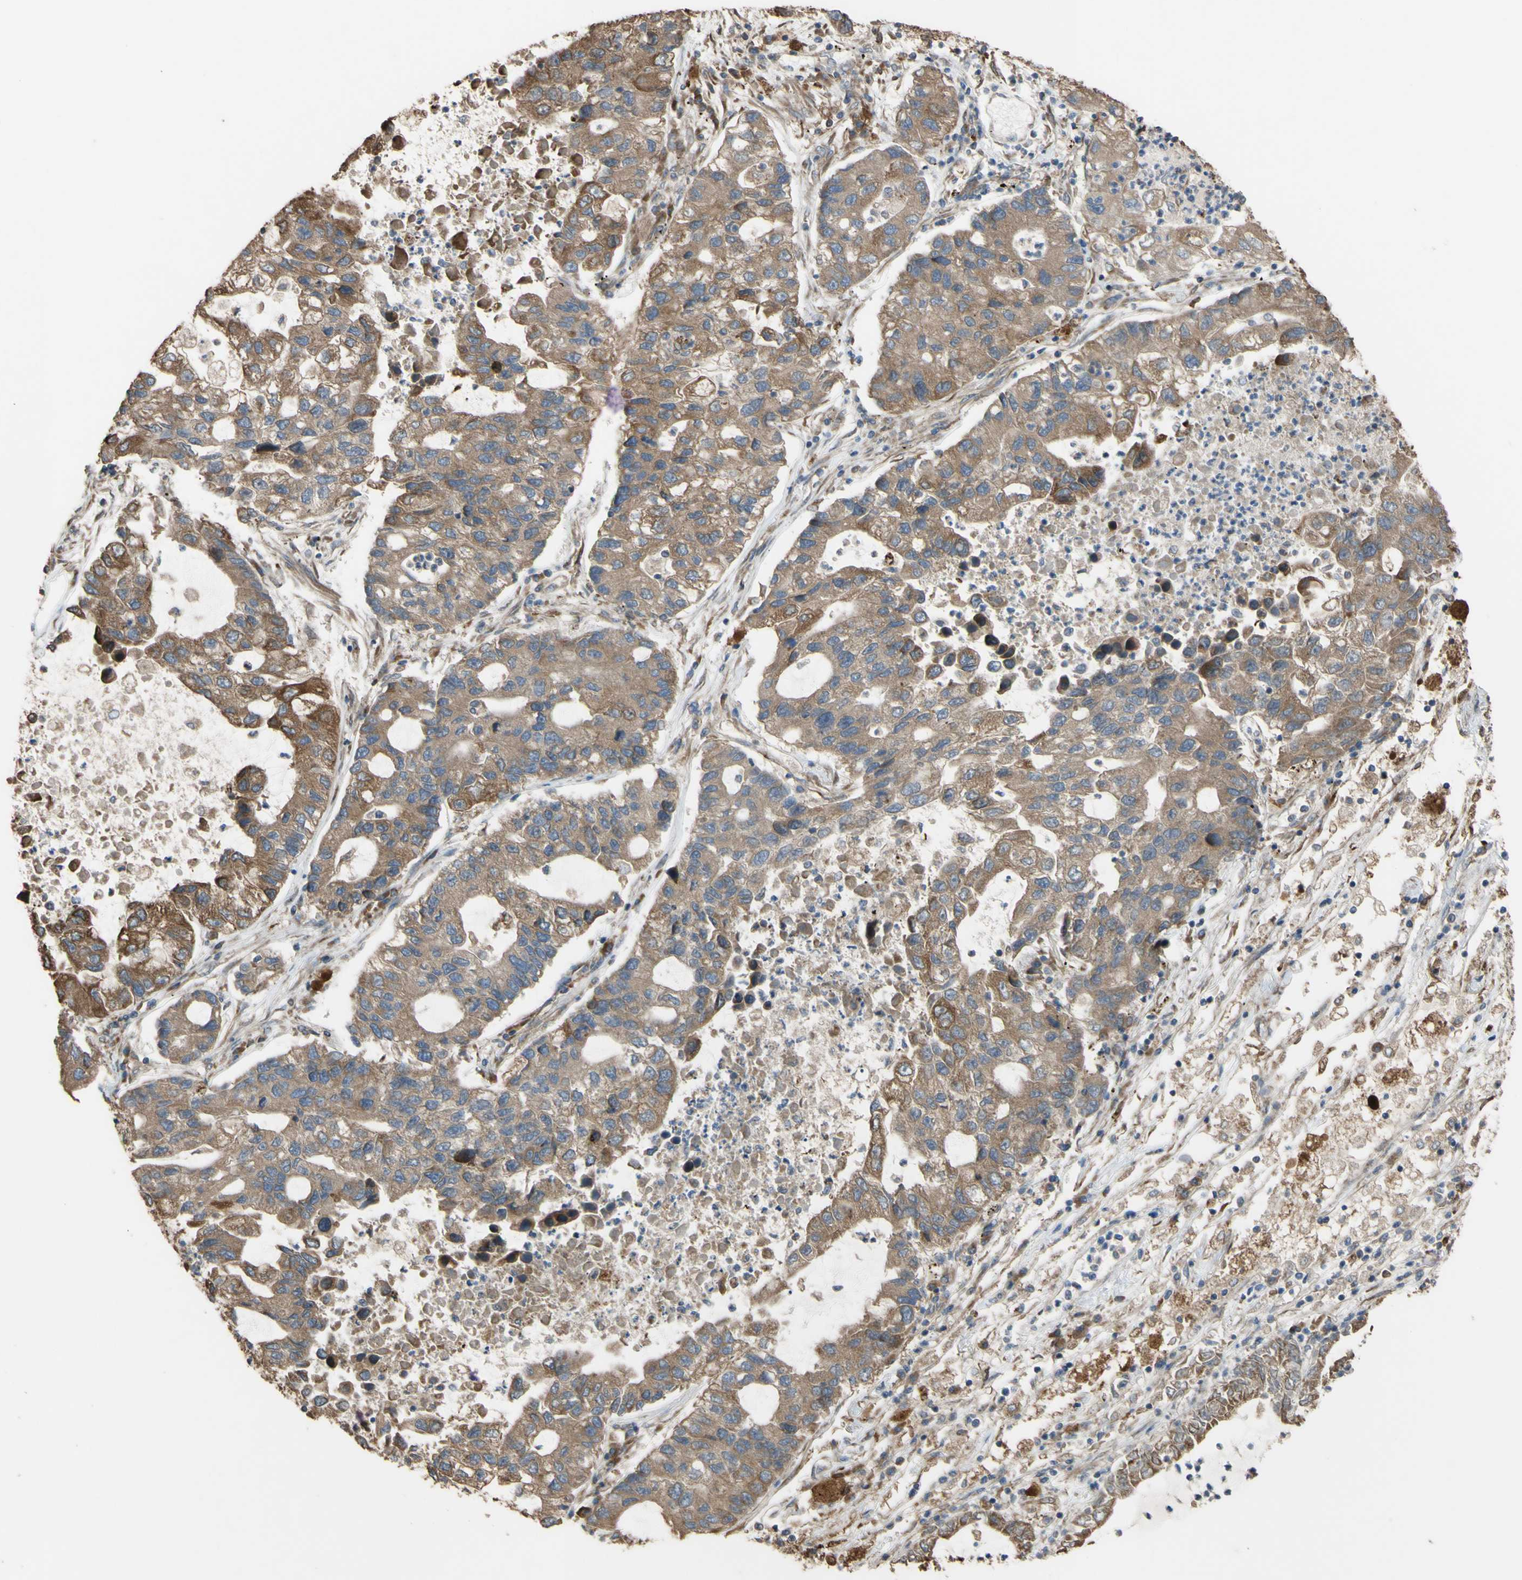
{"staining": {"intensity": "moderate", "quantity": ">75%", "location": "cytoplasmic/membranous"}, "tissue": "lung cancer", "cell_type": "Tumor cells", "image_type": "cancer", "snomed": [{"axis": "morphology", "description": "Adenocarcinoma, NOS"}, {"axis": "topography", "description": "Lung"}], "caption": "This is an image of immunohistochemistry staining of lung cancer, which shows moderate staining in the cytoplasmic/membranous of tumor cells.", "gene": "NECTIN3", "patient": {"sex": "female", "age": 51}}